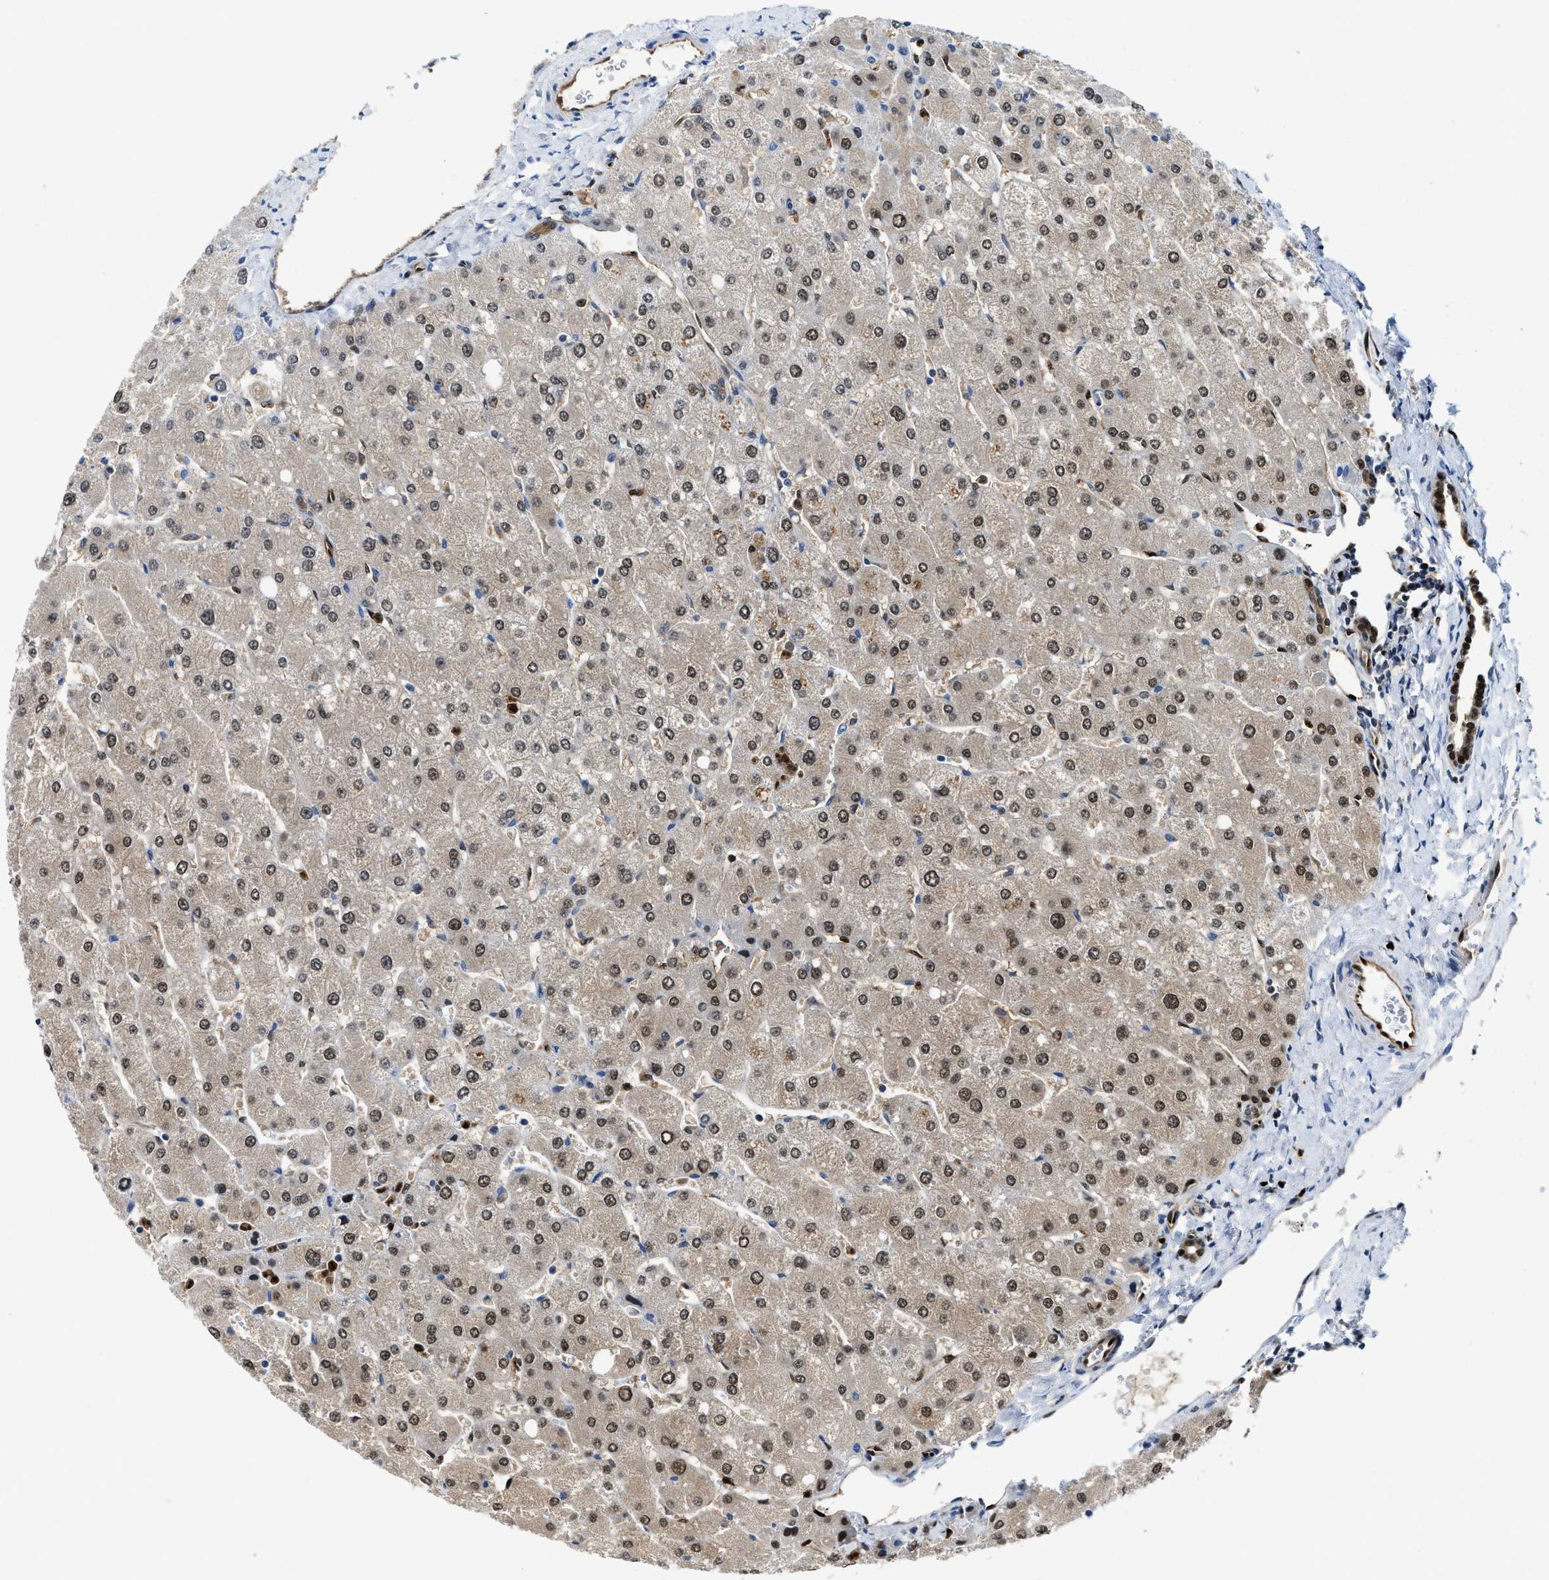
{"staining": {"intensity": "moderate", "quantity": "25%-75%", "location": "cytoplasmic/membranous,nuclear"}, "tissue": "liver", "cell_type": "Cholangiocytes", "image_type": "normal", "snomed": [{"axis": "morphology", "description": "Normal tissue, NOS"}, {"axis": "topography", "description": "Liver"}], "caption": "Brown immunohistochemical staining in unremarkable human liver demonstrates moderate cytoplasmic/membranous,nuclear positivity in about 25%-75% of cholangiocytes.", "gene": "LTA4H", "patient": {"sex": "male", "age": 55}}